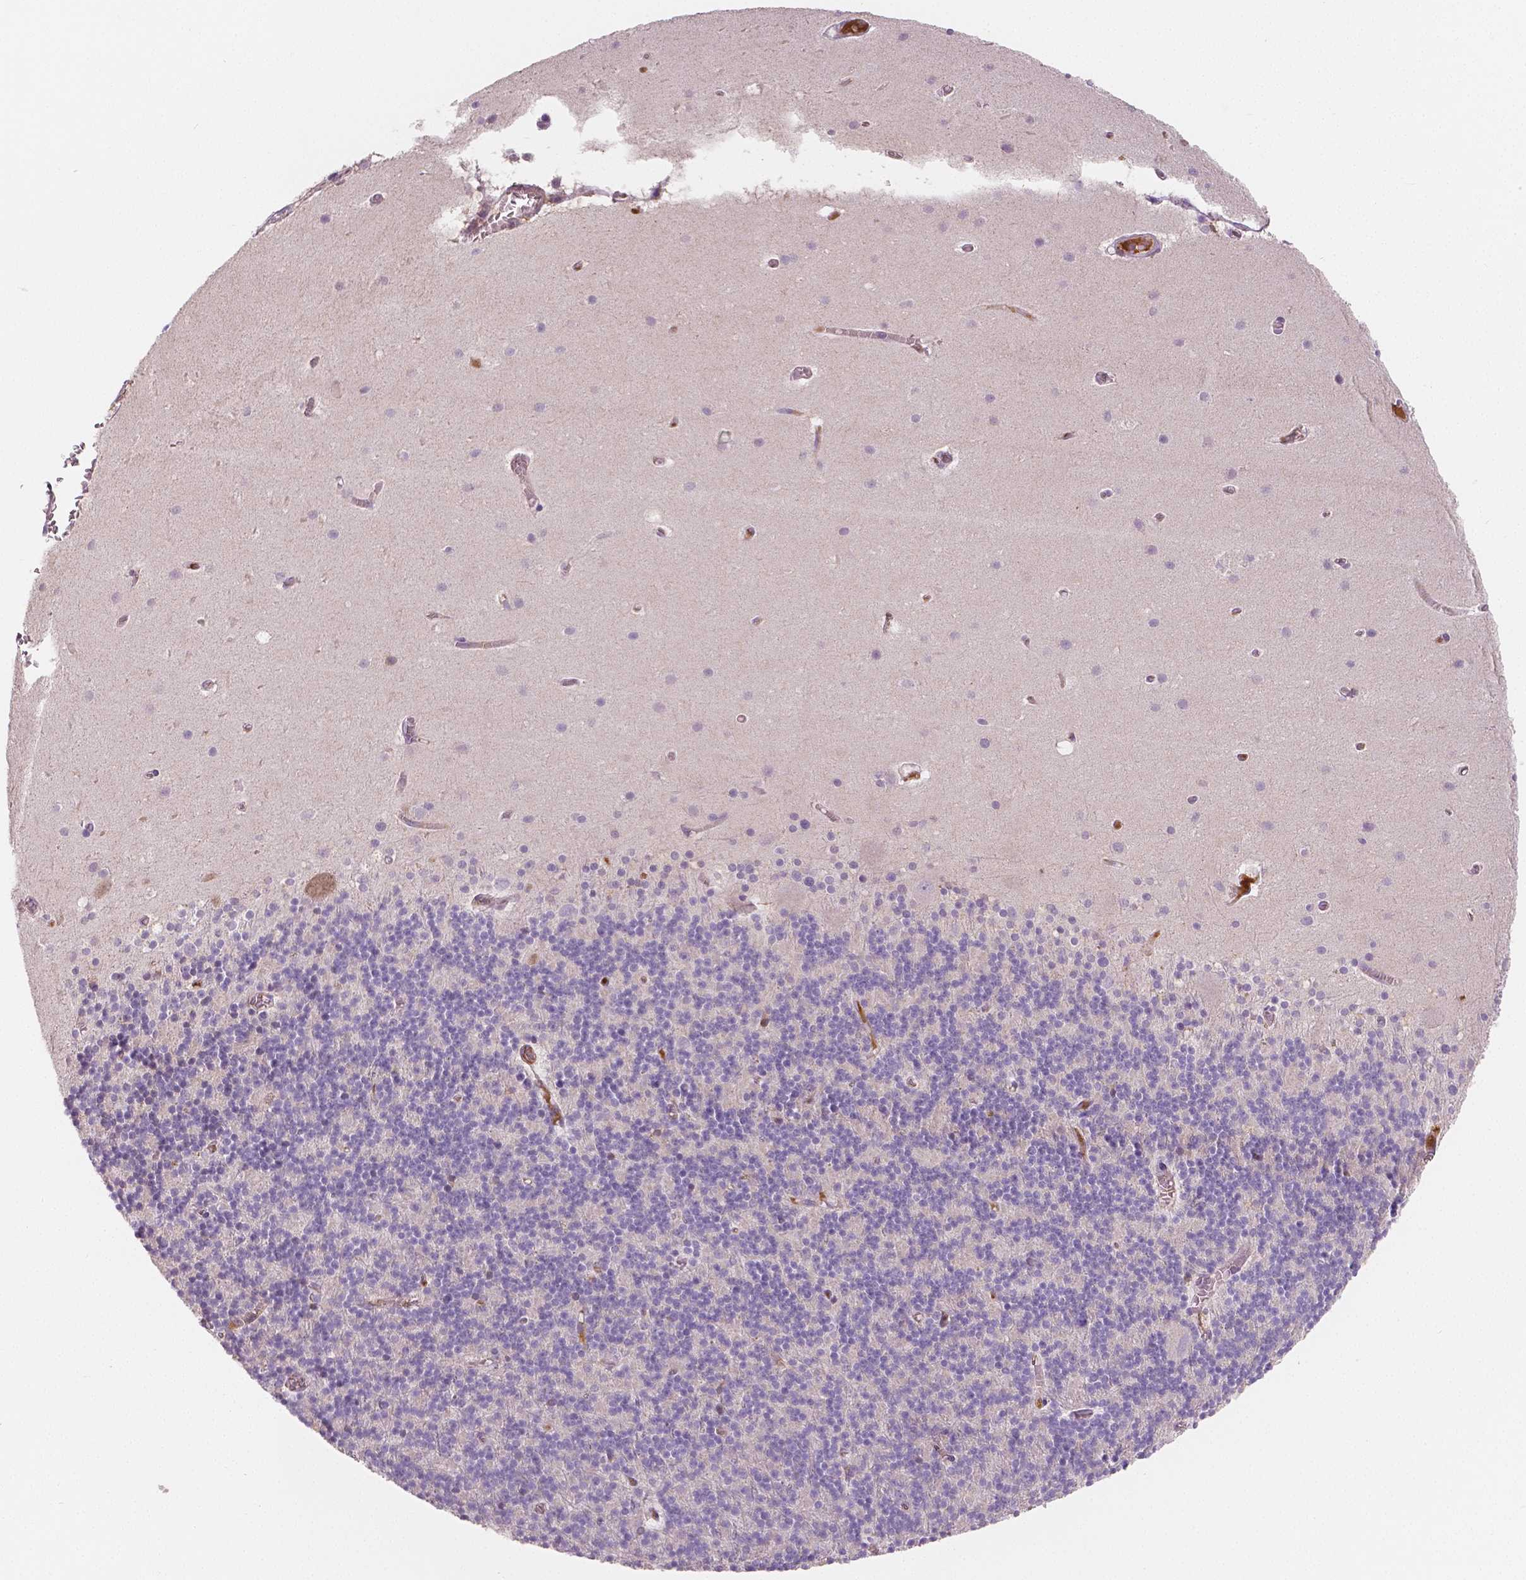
{"staining": {"intensity": "negative", "quantity": "none", "location": "none"}, "tissue": "cerebellum", "cell_type": "Cells in granular layer", "image_type": "normal", "snomed": [{"axis": "morphology", "description": "Normal tissue, NOS"}, {"axis": "topography", "description": "Cerebellum"}], "caption": "The micrograph demonstrates no staining of cells in granular layer in normal cerebellum. Brightfield microscopy of IHC stained with DAB (brown) and hematoxylin (blue), captured at high magnification.", "gene": "APOA4", "patient": {"sex": "male", "age": 70}}